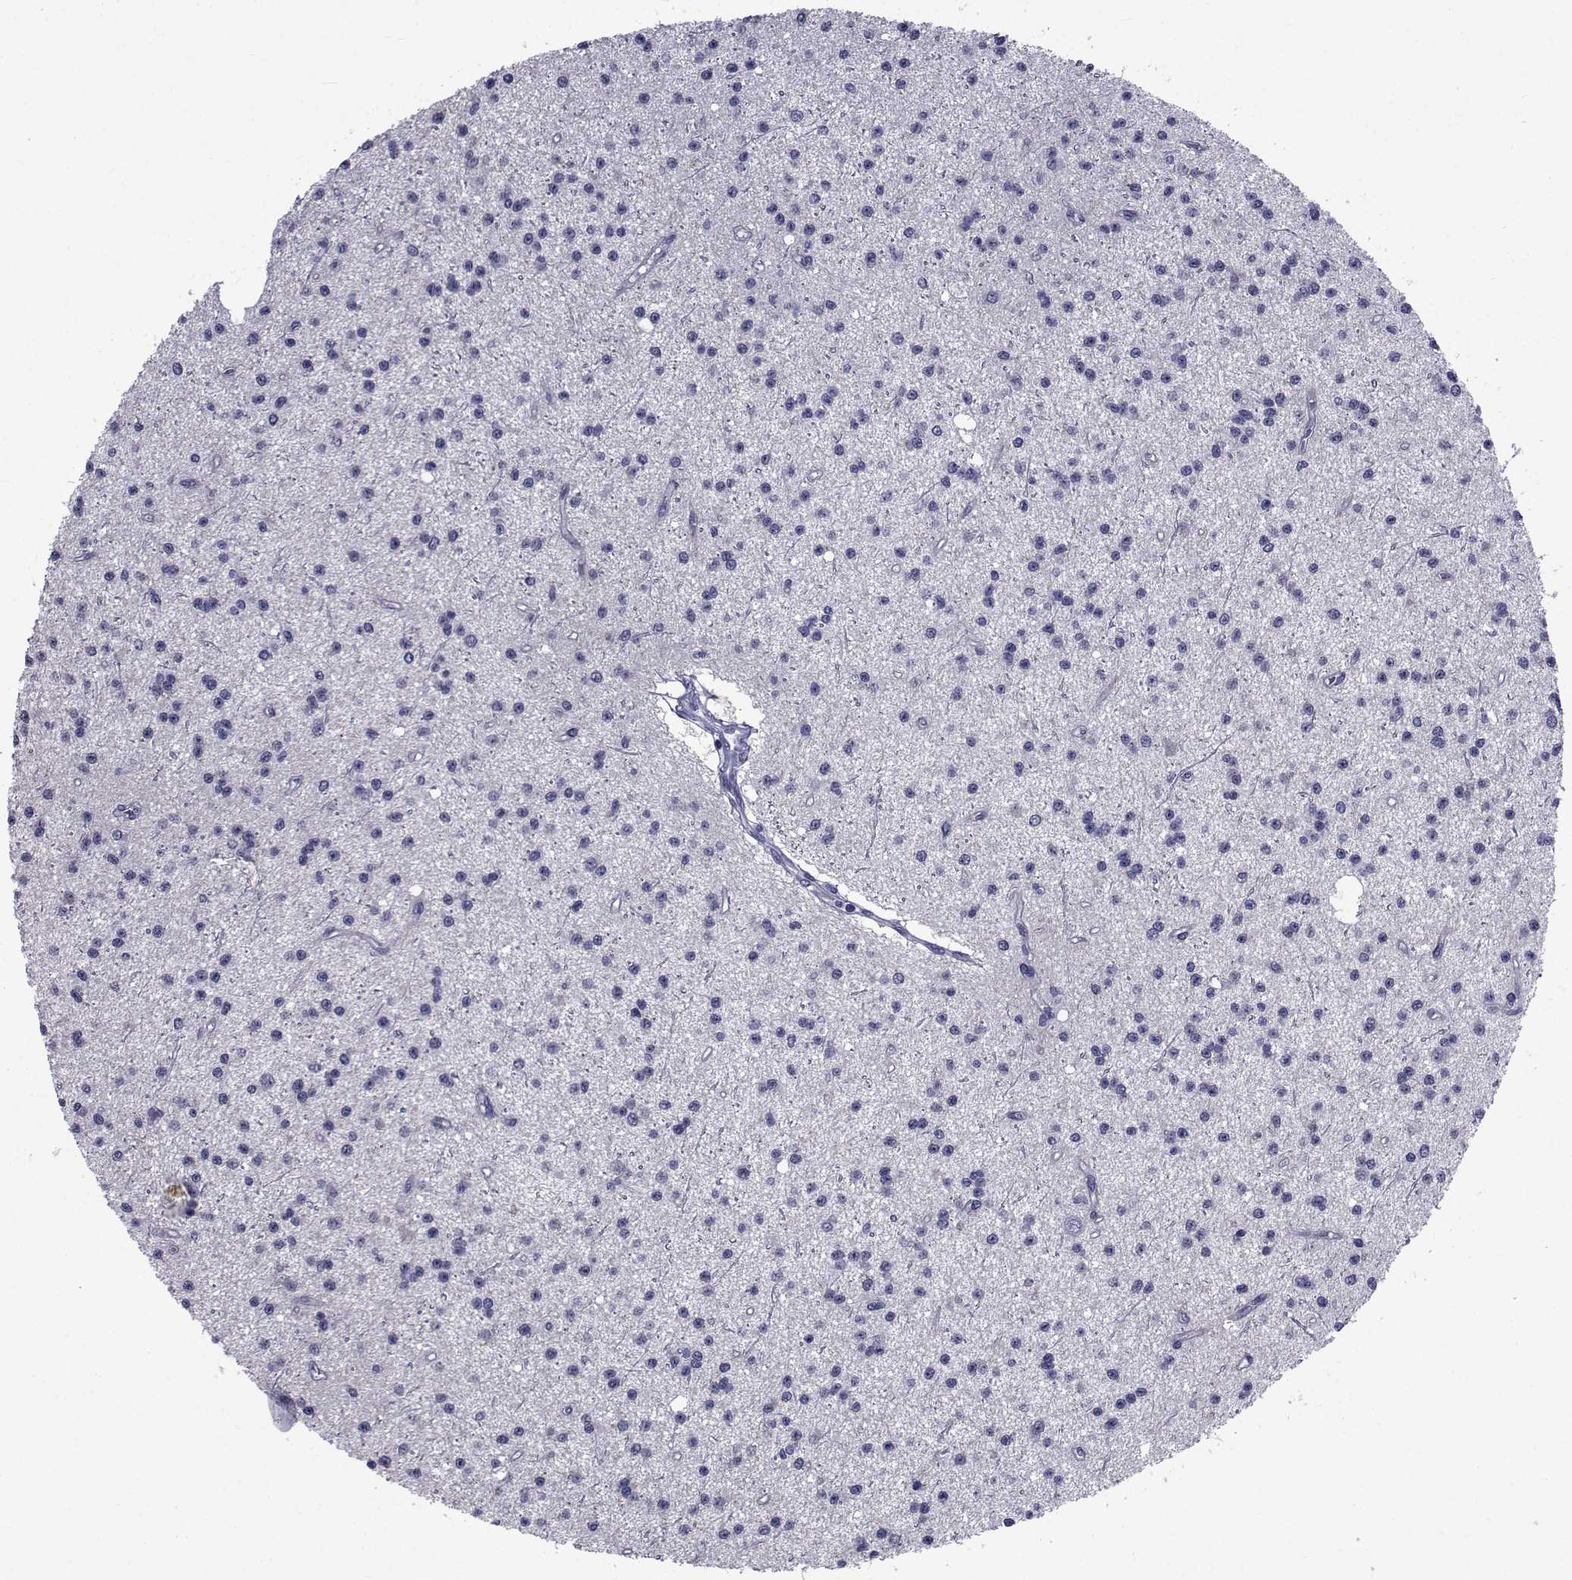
{"staining": {"intensity": "negative", "quantity": "none", "location": "none"}, "tissue": "glioma", "cell_type": "Tumor cells", "image_type": "cancer", "snomed": [{"axis": "morphology", "description": "Glioma, malignant, Low grade"}, {"axis": "topography", "description": "Brain"}], "caption": "Immunohistochemical staining of human glioma displays no significant staining in tumor cells. (DAB (3,3'-diaminobenzidine) immunohistochemistry with hematoxylin counter stain).", "gene": "SEMA5B", "patient": {"sex": "male", "age": 27}}